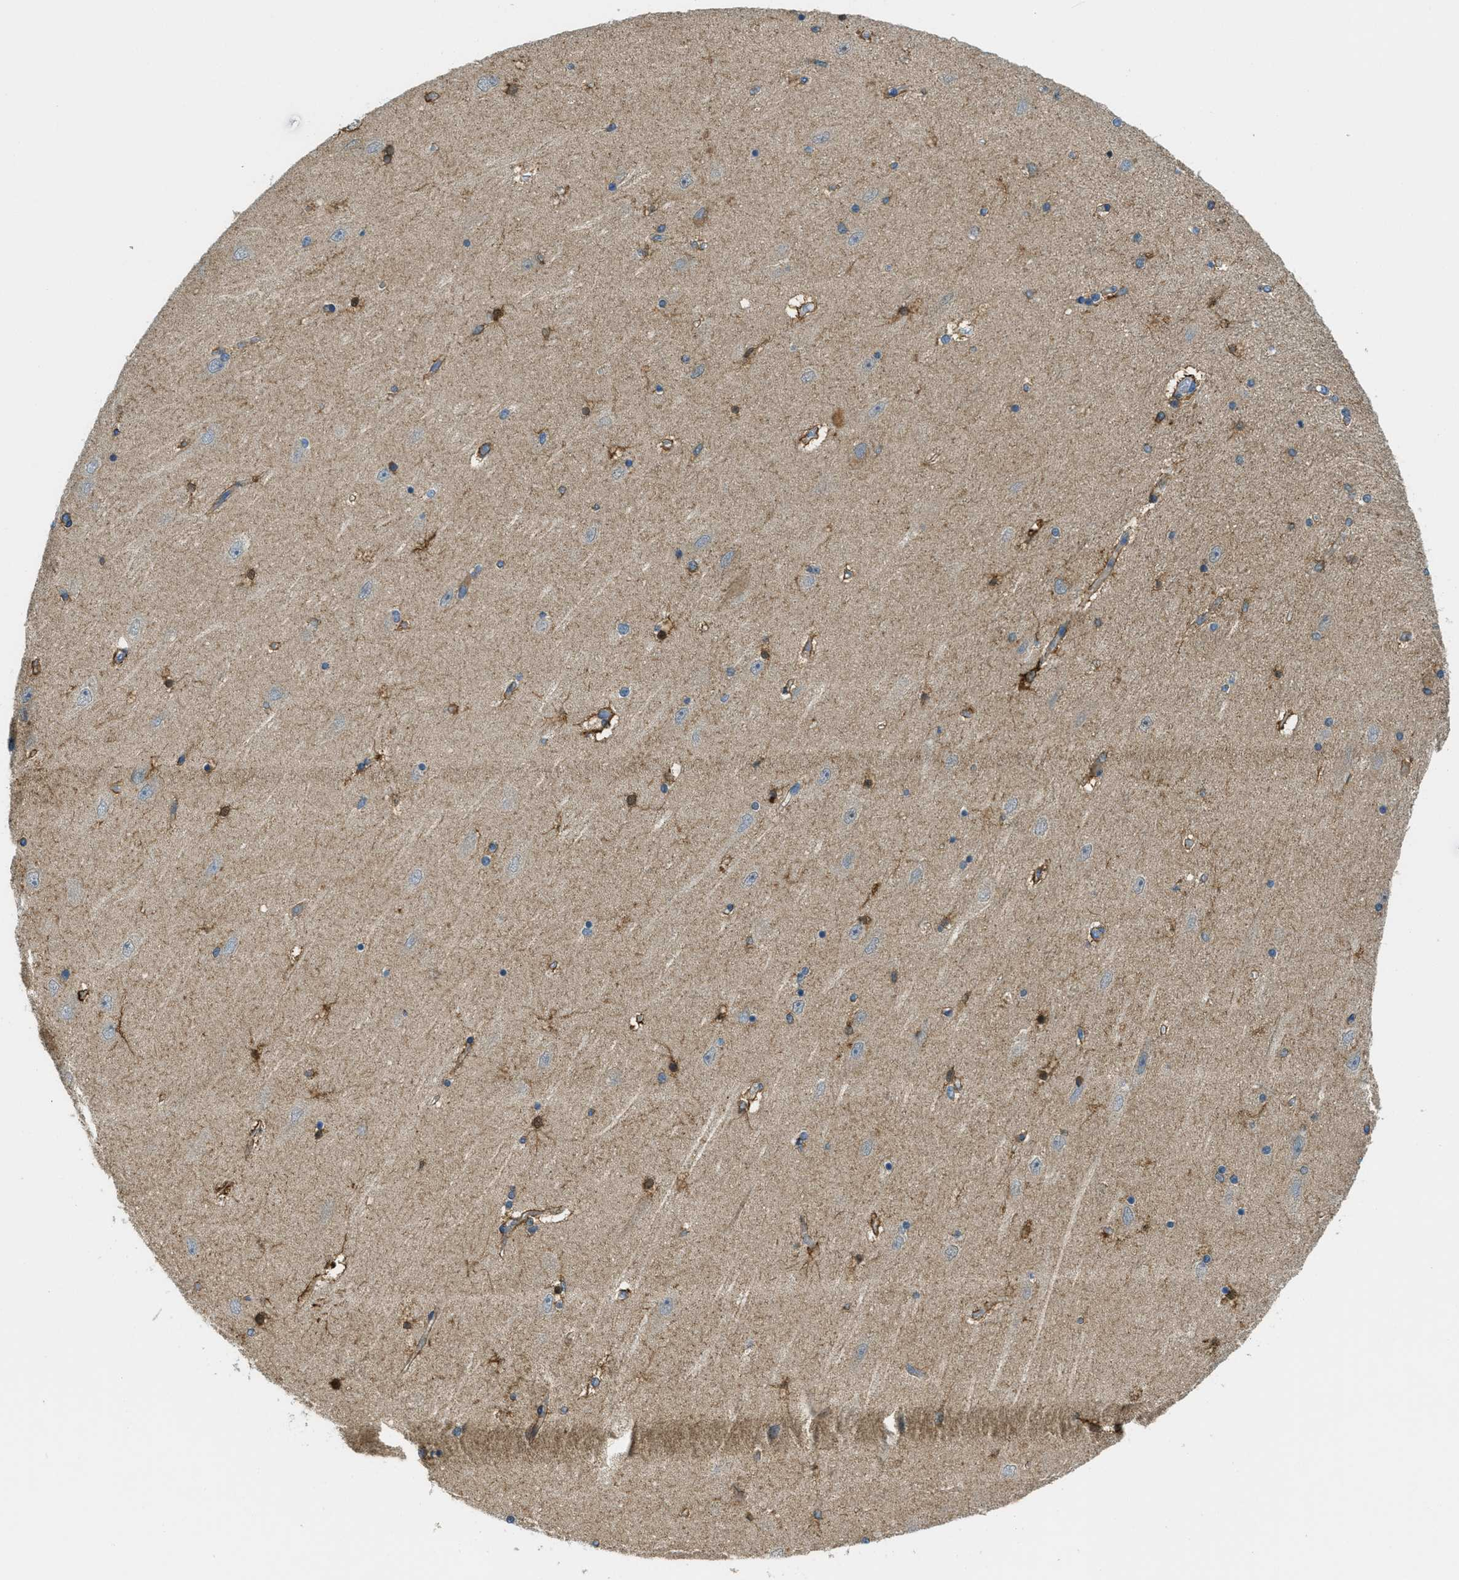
{"staining": {"intensity": "strong", "quantity": "<25%", "location": "cytoplasmic/membranous"}, "tissue": "hippocampus", "cell_type": "Glial cells", "image_type": "normal", "snomed": [{"axis": "morphology", "description": "Normal tissue, NOS"}, {"axis": "topography", "description": "Hippocampus"}], "caption": "Immunohistochemical staining of normal human hippocampus exhibits medium levels of strong cytoplasmic/membranous positivity in approximately <25% of glial cells. The staining is performed using DAB (3,3'-diaminobenzidine) brown chromogen to label protein expression. The nuclei are counter-stained blue using hematoxylin.", "gene": "RFFL", "patient": {"sex": "female", "age": 54}}